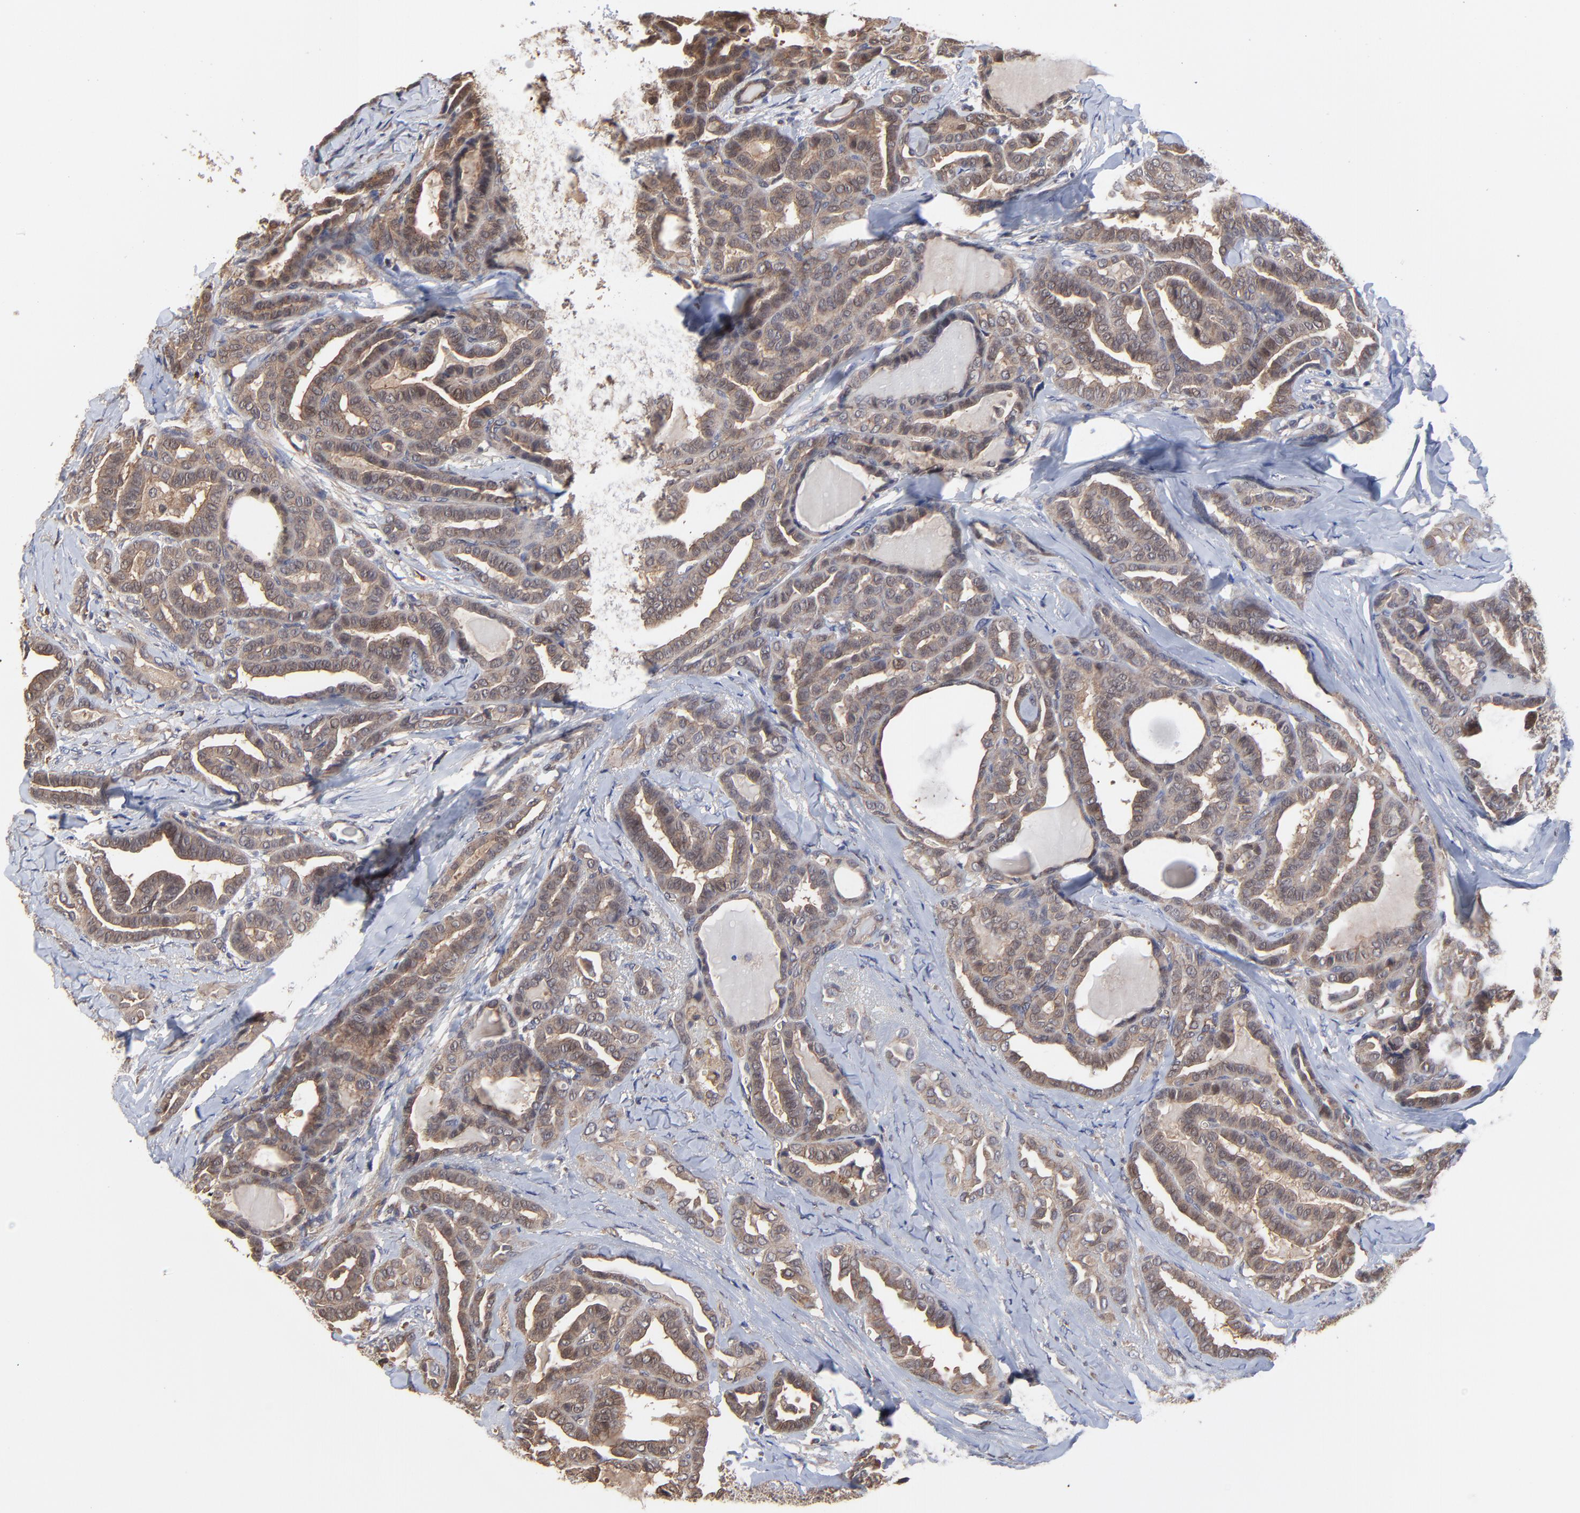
{"staining": {"intensity": "moderate", "quantity": ">75%", "location": "cytoplasmic/membranous"}, "tissue": "thyroid cancer", "cell_type": "Tumor cells", "image_type": "cancer", "snomed": [{"axis": "morphology", "description": "Carcinoma, NOS"}, {"axis": "topography", "description": "Thyroid gland"}], "caption": "About >75% of tumor cells in human thyroid cancer reveal moderate cytoplasmic/membranous protein positivity as visualized by brown immunohistochemical staining.", "gene": "ARMT1", "patient": {"sex": "female", "age": 91}}